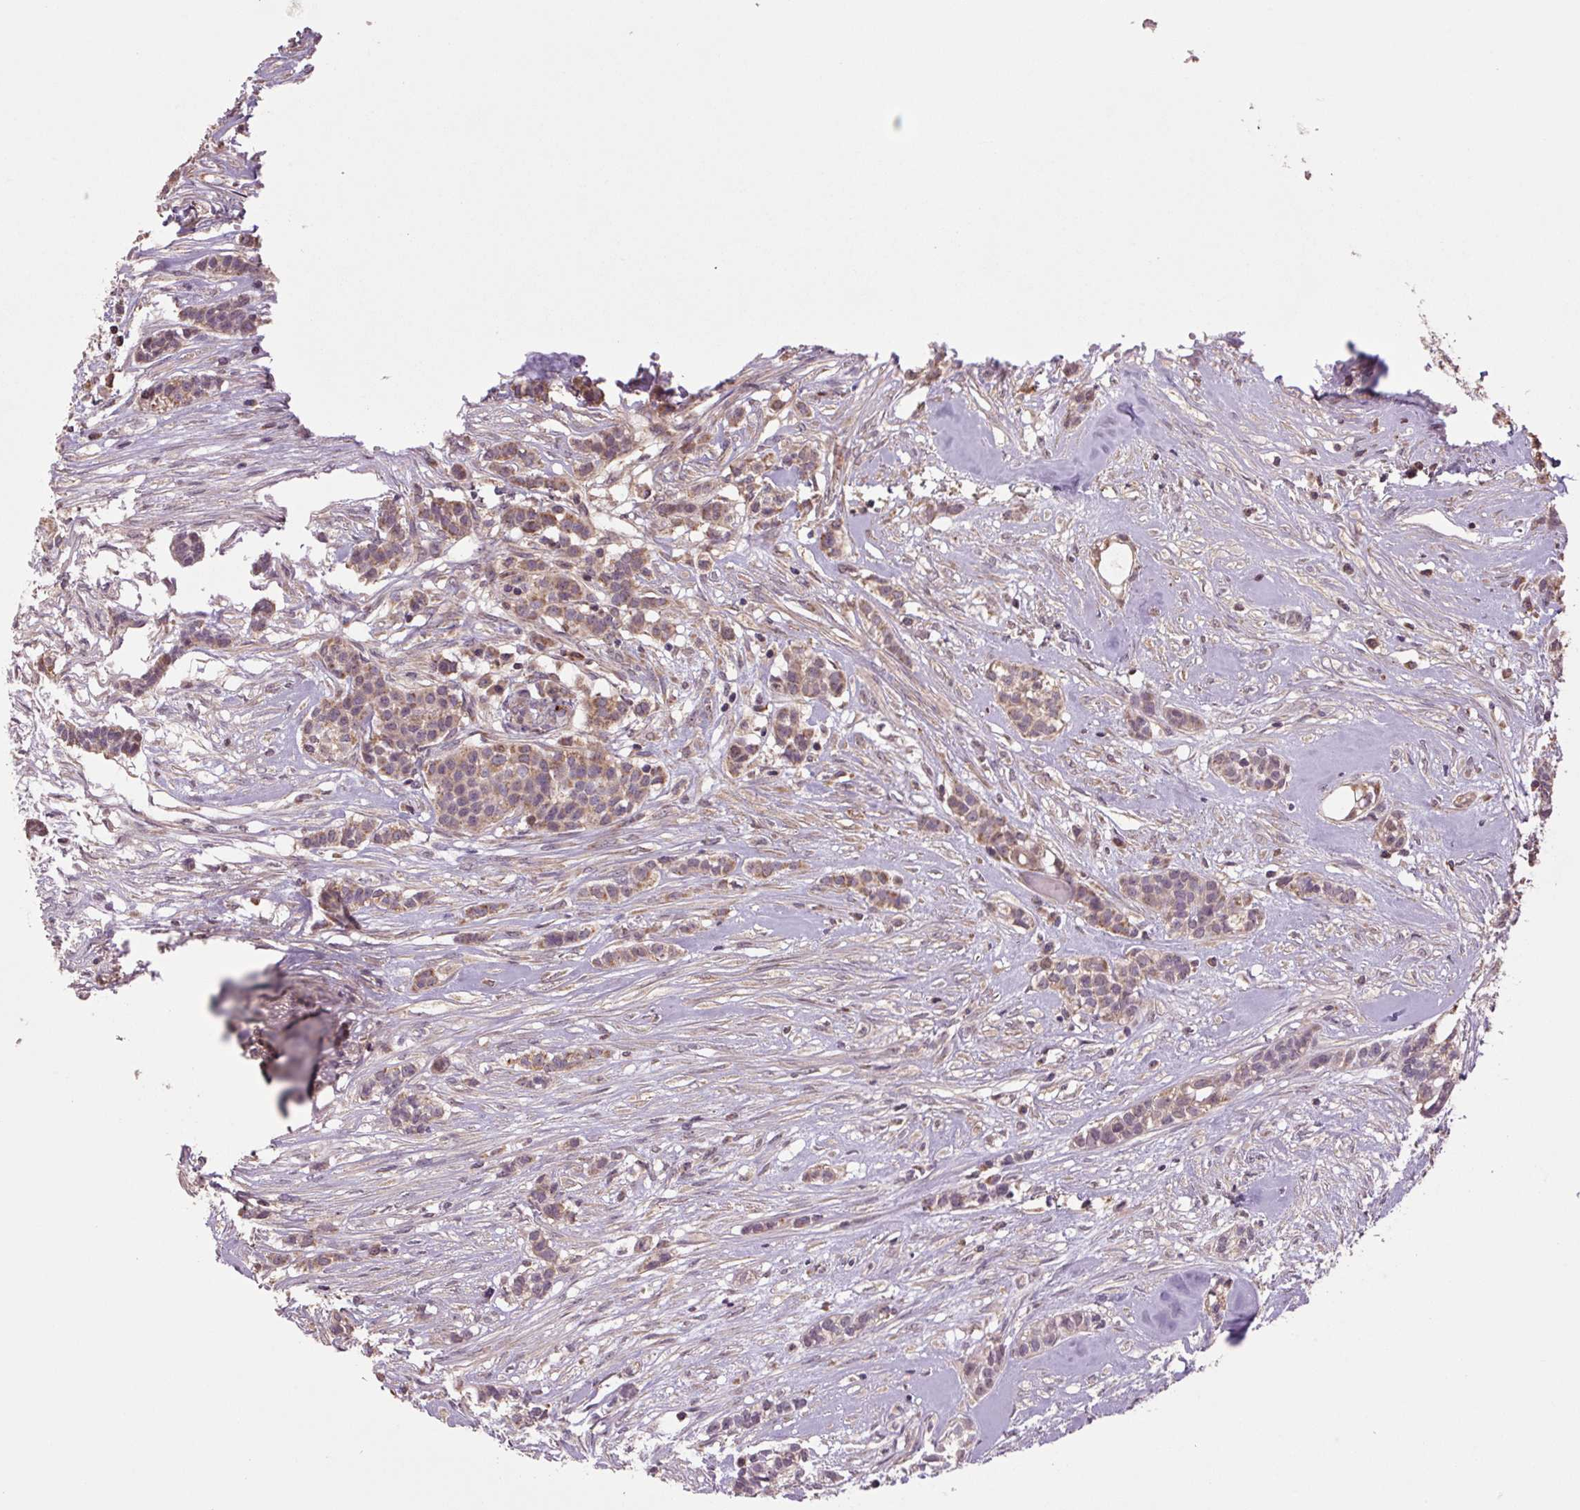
{"staining": {"intensity": "moderate", "quantity": ">75%", "location": "cytoplasmic/membranous"}, "tissue": "head and neck cancer", "cell_type": "Tumor cells", "image_type": "cancer", "snomed": [{"axis": "morphology", "description": "Adenocarcinoma, NOS"}, {"axis": "topography", "description": "Head-Neck"}], "caption": "Head and neck adenocarcinoma stained with a protein marker reveals moderate staining in tumor cells.", "gene": "TMEM160", "patient": {"sex": "male", "age": 81}}